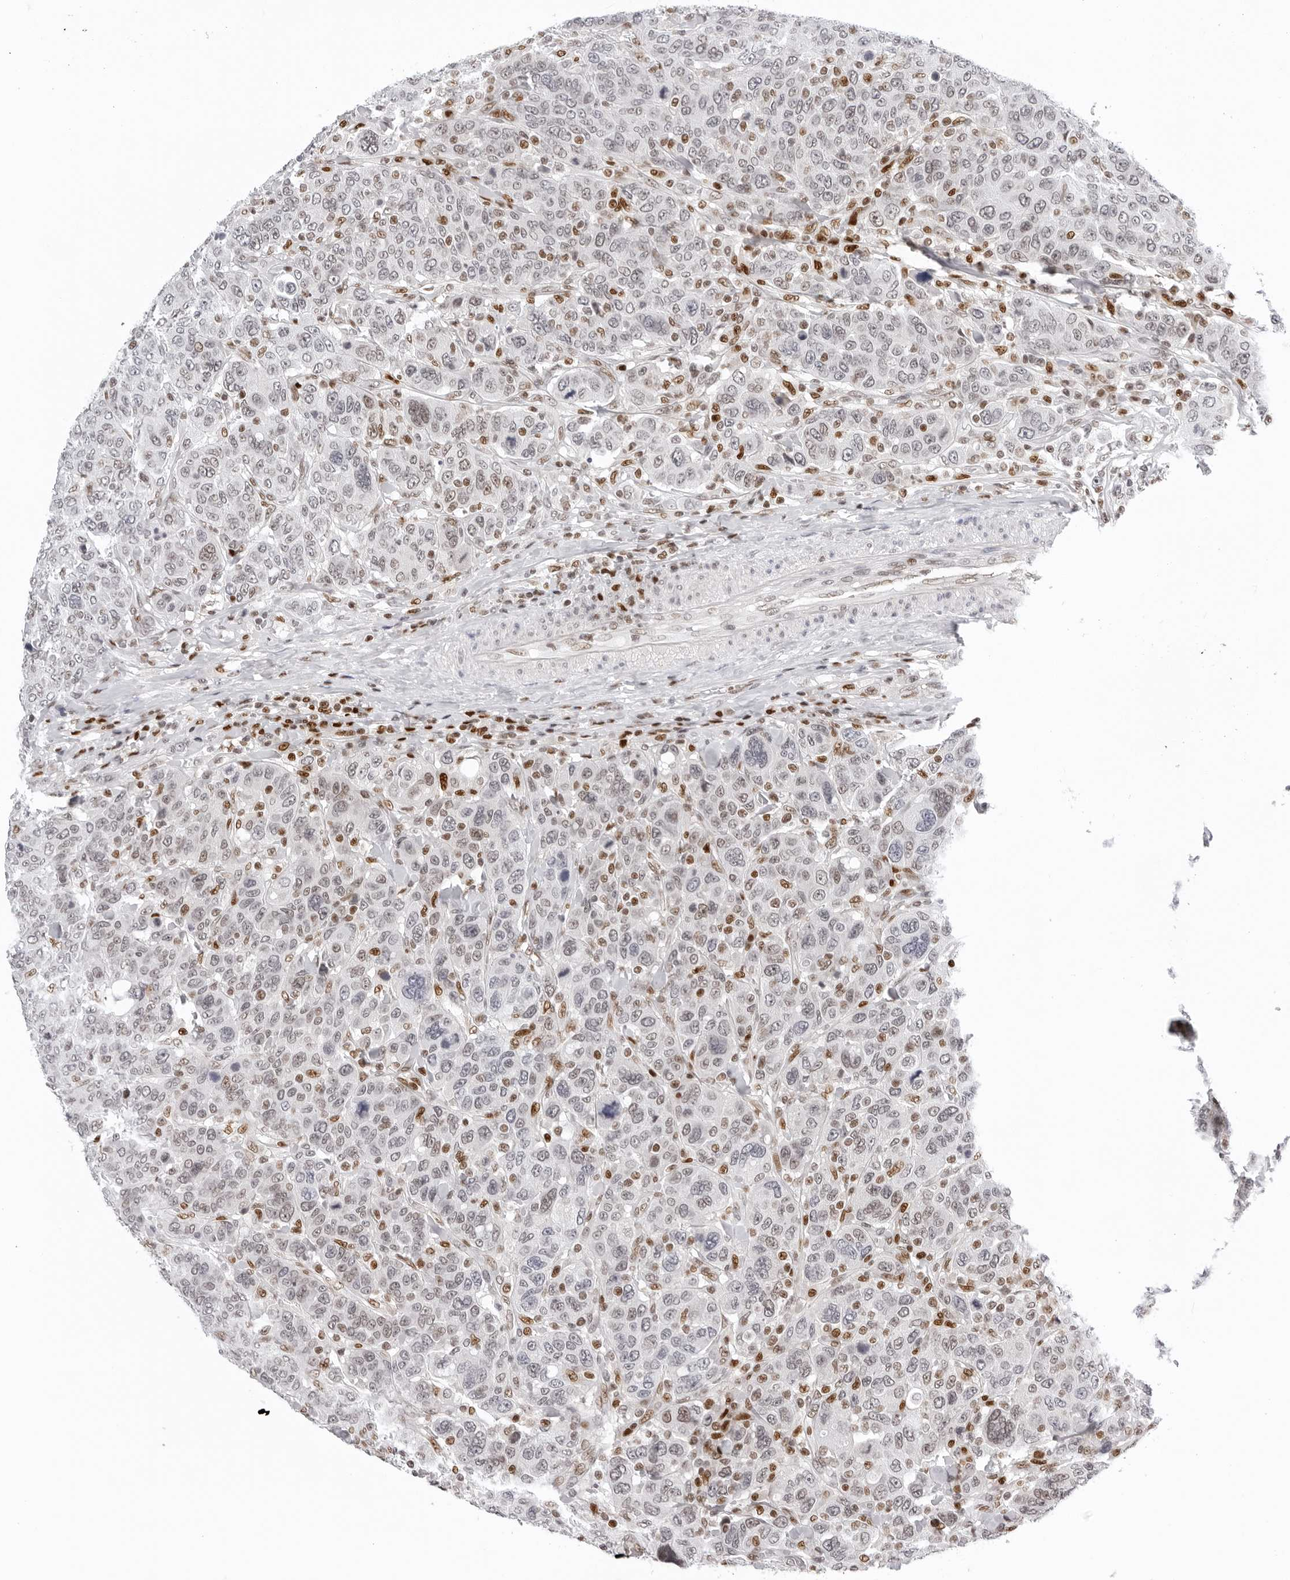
{"staining": {"intensity": "weak", "quantity": "<25%", "location": "nuclear"}, "tissue": "breast cancer", "cell_type": "Tumor cells", "image_type": "cancer", "snomed": [{"axis": "morphology", "description": "Duct carcinoma"}, {"axis": "topography", "description": "Breast"}], "caption": "This is an immunohistochemistry micrograph of breast cancer. There is no expression in tumor cells.", "gene": "OGG1", "patient": {"sex": "female", "age": 37}}